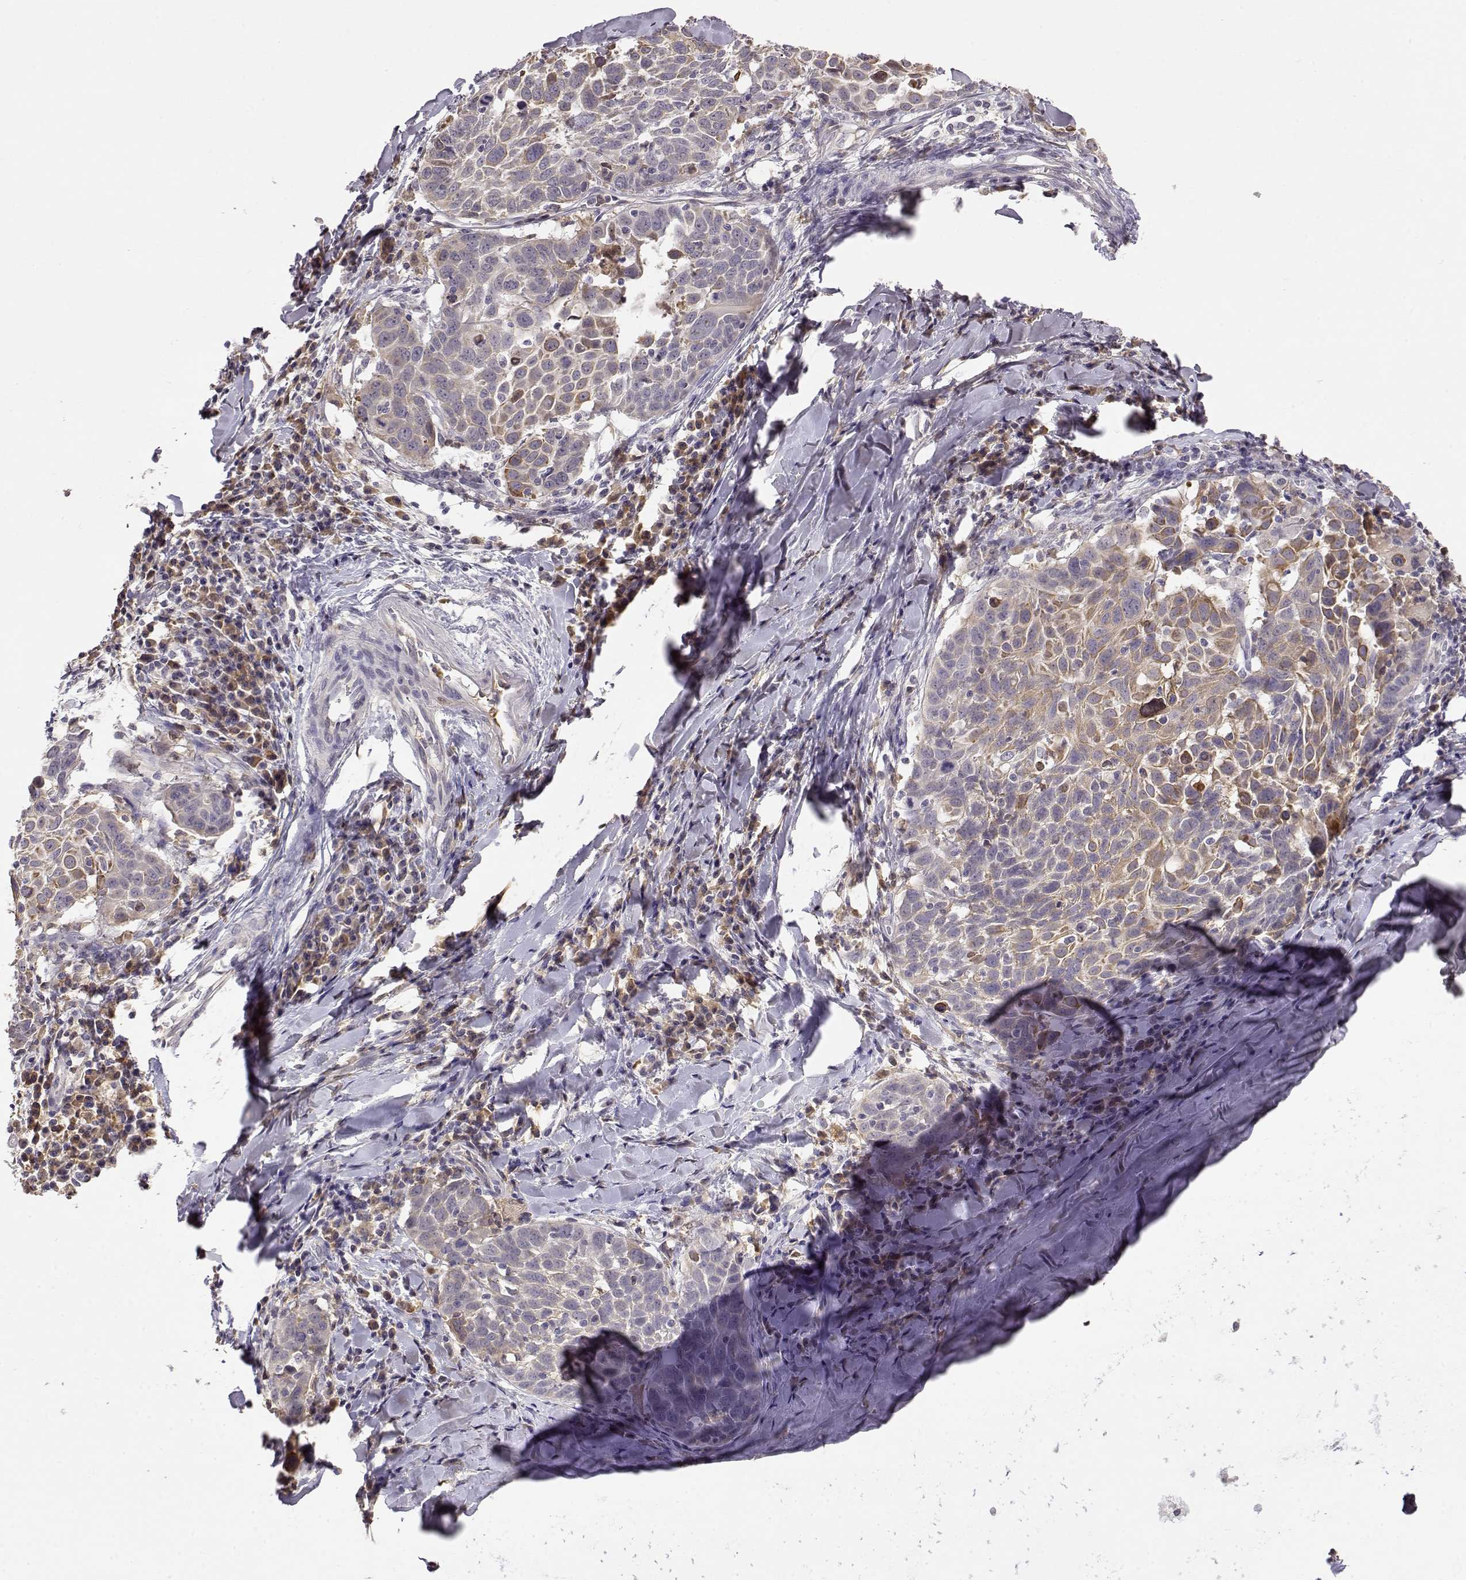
{"staining": {"intensity": "moderate", "quantity": "<25%", "location": "cytoplasmic/membranous"}, "tissue": "lung cancer", "cell_type": "Tumor cells", "image_type": "cancer", "snomed": [{"axis": "morphology", "description": "Squamous cell carcinoma, NOS"}, {"axis": "topography", "description": "Lung"}], "caption": "This image demonstrates IHC staining of human squamous cell carcinoma (lung), with low moderate cytoplasmic/membranous staining in about <25% of tumor cells.", "gene": "TACR1", "patient": {"sex": "male", "age": 57}}